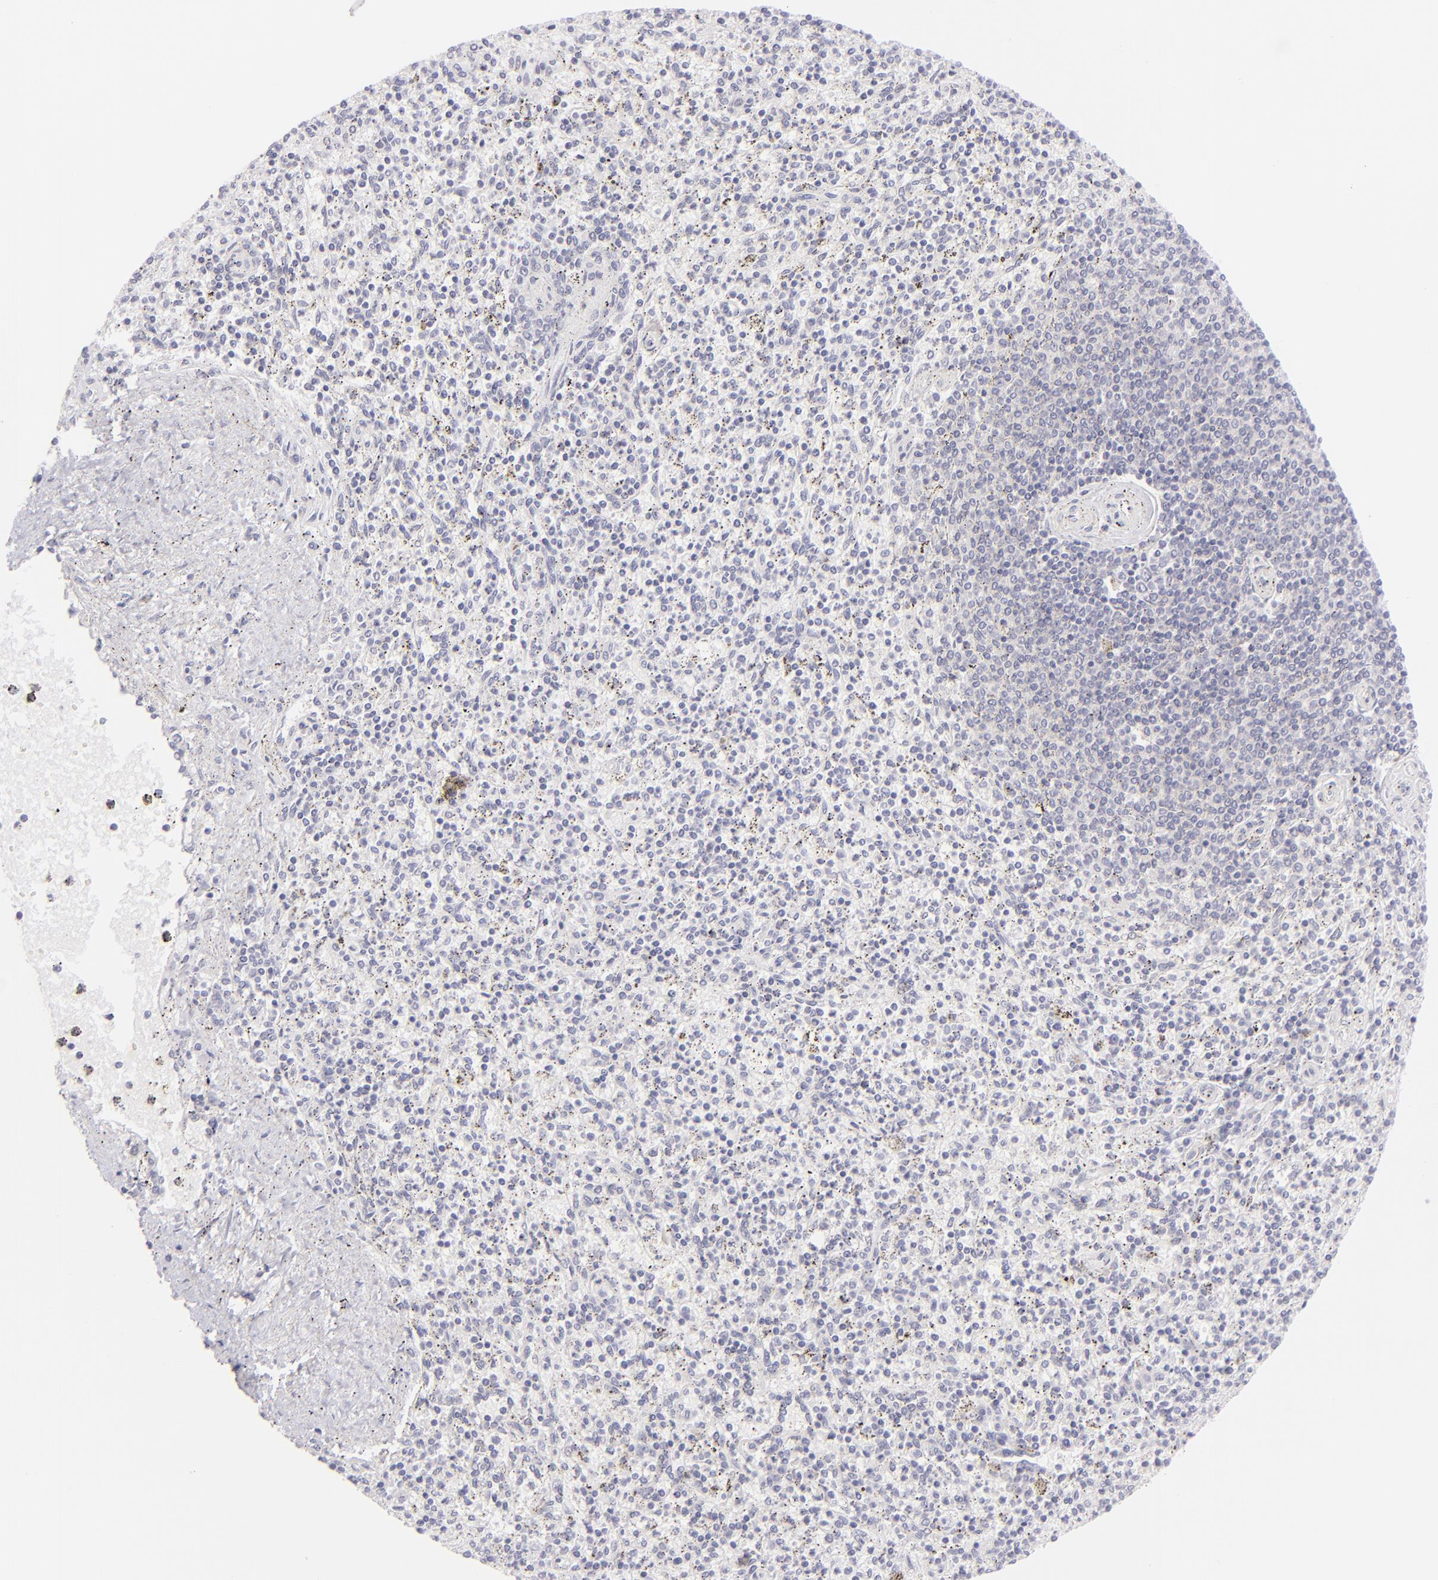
{"staining": {"intensity": "negative", "quantity": "none", "location": "none"}, "tissue": "spleen", "cell_type": "Cells in red pulp", "image_type": "normal", "snomed": [{"axis": "morphology", "description": "Normal tissue, NOS"}, {"axis": "topography", "description": "Spleen"}], "caption": "Micrograph shows no significant protein expression in cells in red pulp of unremarkable spleen.", "gene": "CLDN4", "patient": {"sex": "male", "age": 72}}